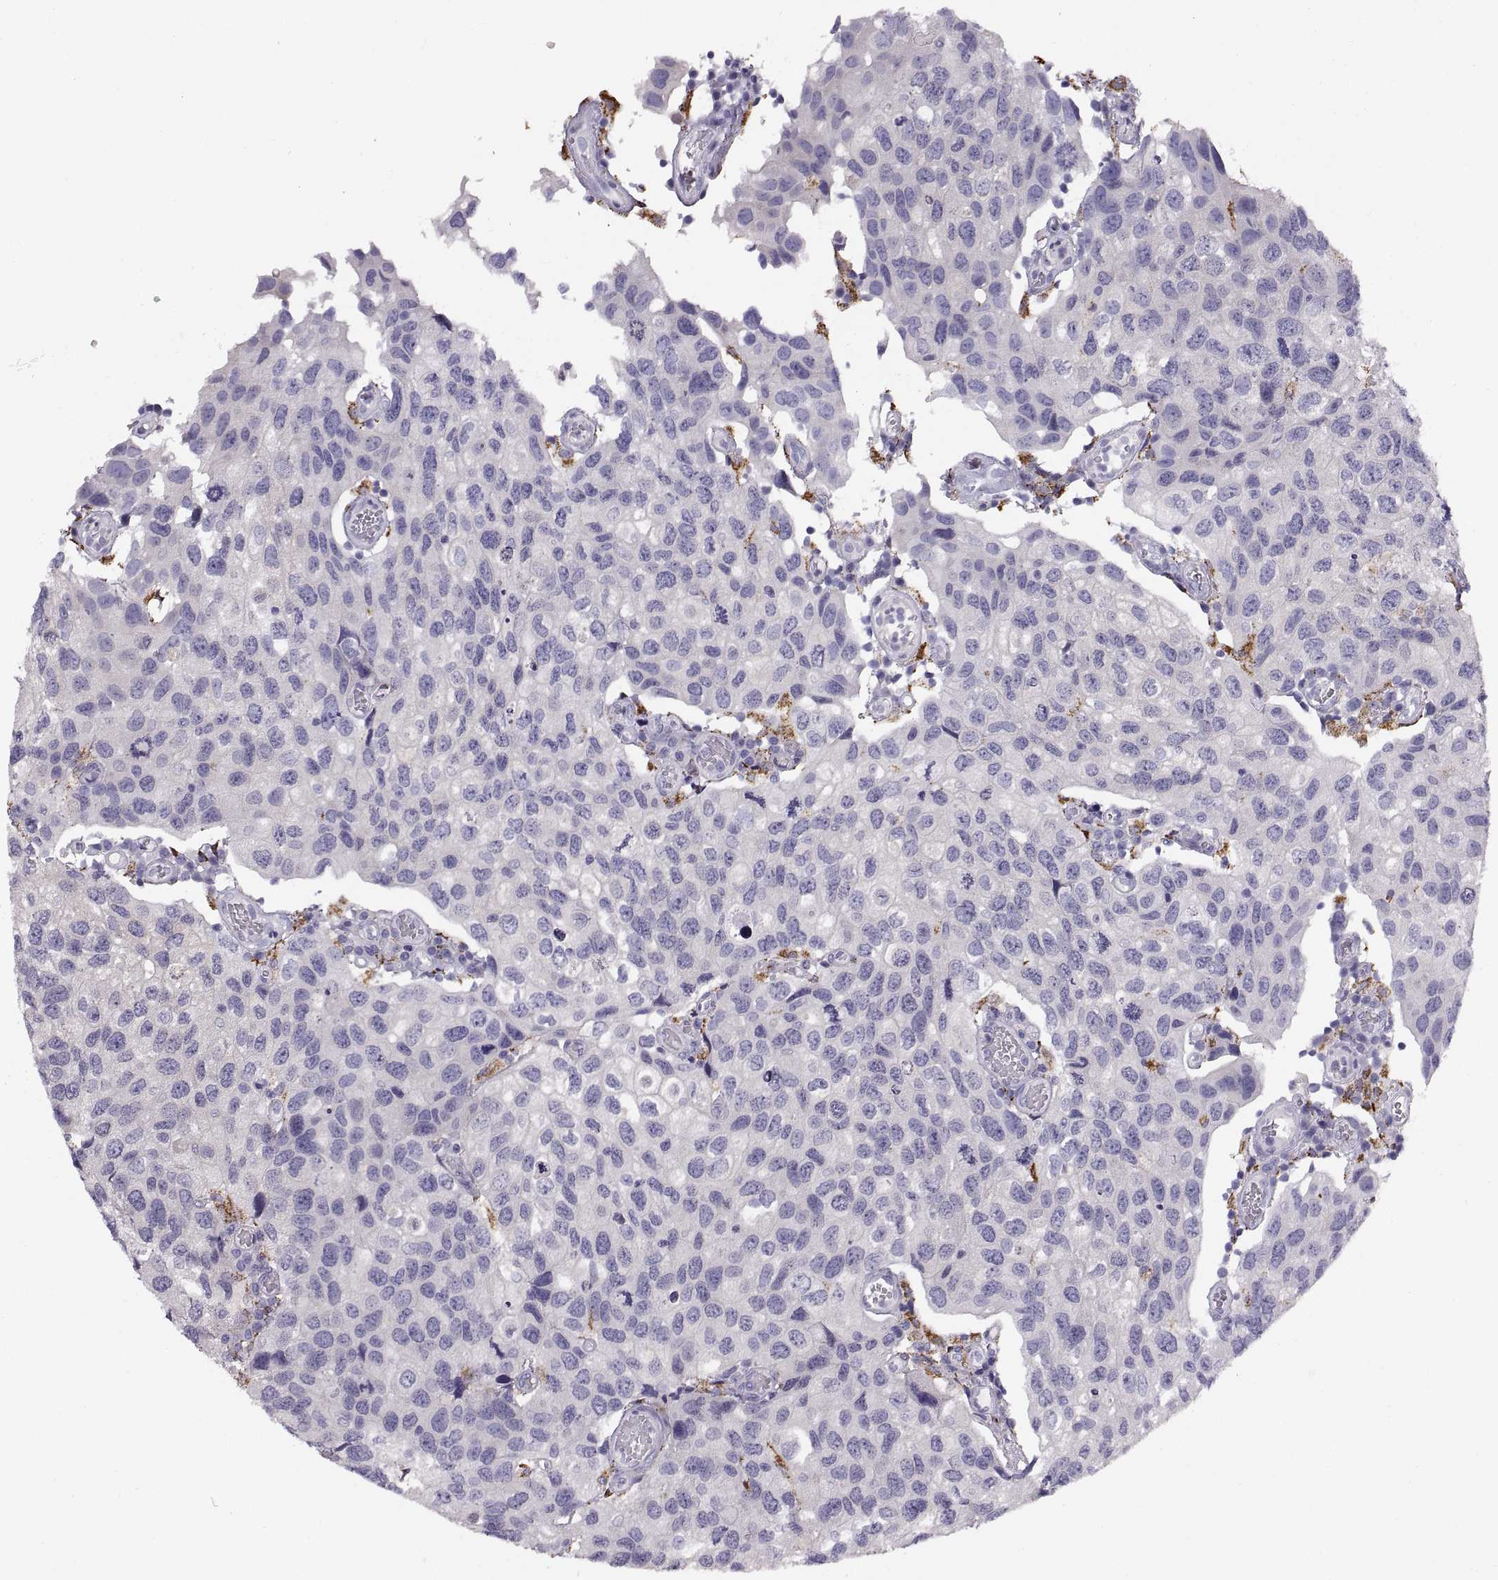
{"staining": {"intensity": "negative", "quantity": "none", "location": "none"}, "tissue": "urothelial cancer", "cell_type": "Tumor cells", "image_type": "cancer", "snomed": [{"axis": "morphology", "description": "Urothelial carcinoma, High grade"}, {"axis": "topography", "description": "Urinary bladder"}], "caption": "This is an immunohistochemistry (IHC) photomicrograph of human high-grade urothelial carcinoma. There is no positivity in tumor cells.", "gene": "COL9A3", "patient": {"sex": "male", "age": 79}}